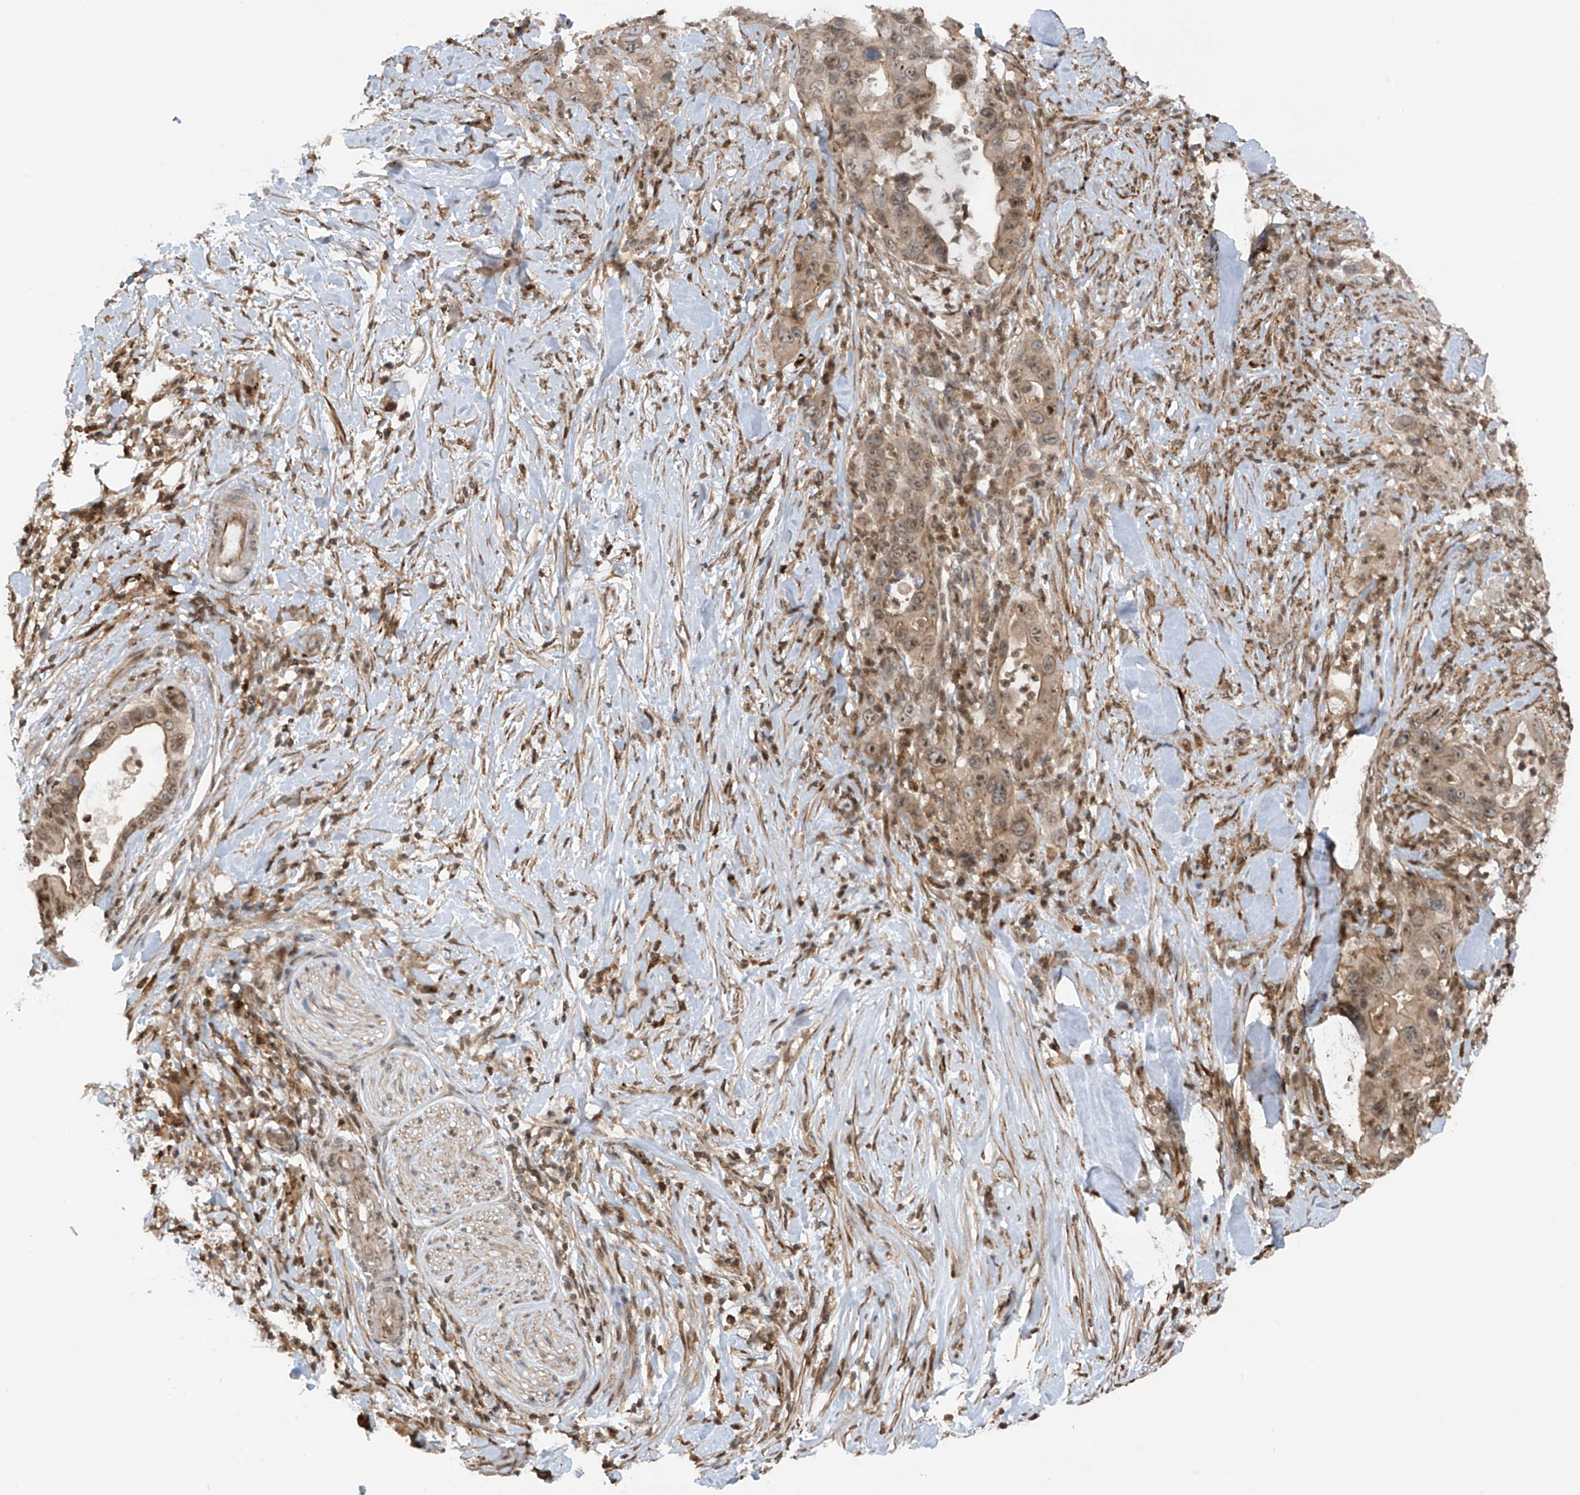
{"staining": {"intensity": "weak", "quantity": "<25%", "location": "cytoplasmic/membranous,nuclear"}, "tissue": "pancreatic cancer", "cell_type": "Tumor cells", "image_type": "cancer", "snomed": [{"axis": "morphology", "description": "Adenocarcinoma, NOS"}, {"axis": "topography", "description": "Pancreas"}], "caption": "IHC of pancreatic cancer (adenocarcinoma) displays no expression in tumor cells.", "gene": "REPIN1", "patient": {"sex": "female", "age": 71}}